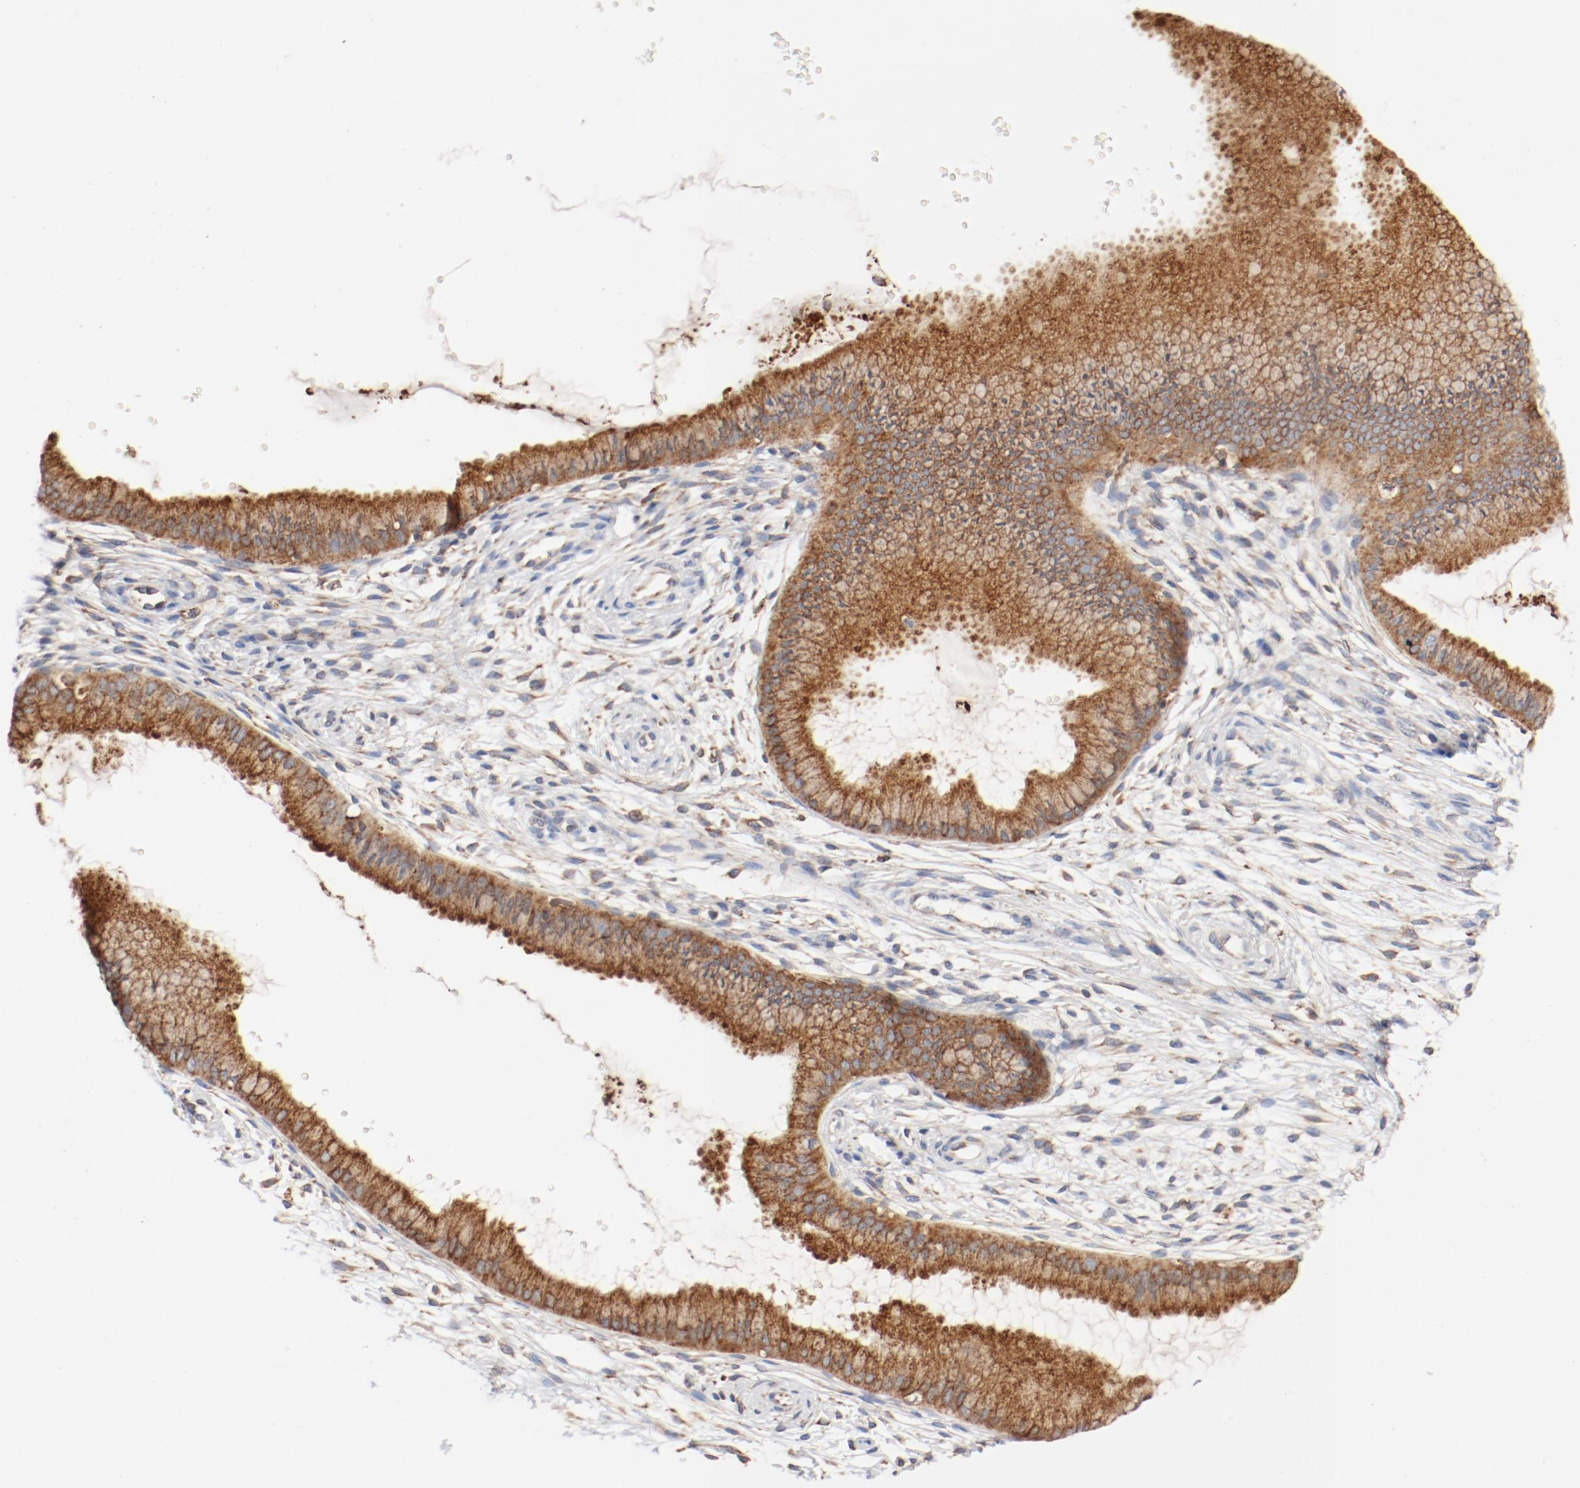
{"staining": {"intensity": "moderate", "quantity": ">75%", "location": "cytoplasmic/membranous"}, "tissue": "cervix", "cell_type": "Glandular cells", "image_type": "normal", "snomed": [{"axis": "morphology", "description": "Normal tissue, NOS"}, {"axis": "topography", "description": "Cervix"}], "caption": "Immunohistochemical staining of benign human cervix exhibits moderate cytoplasmic/membranous protein expression in about >75% of glandular cells. The staining is performed using DAB (3,3'-diaminobenzidine) brown chromogen to label protein expression. The nuclei are counter-stained blue using hematoxylin.", "gene": "PDPK1", "patient": {"sex": "female", "age": 39}}